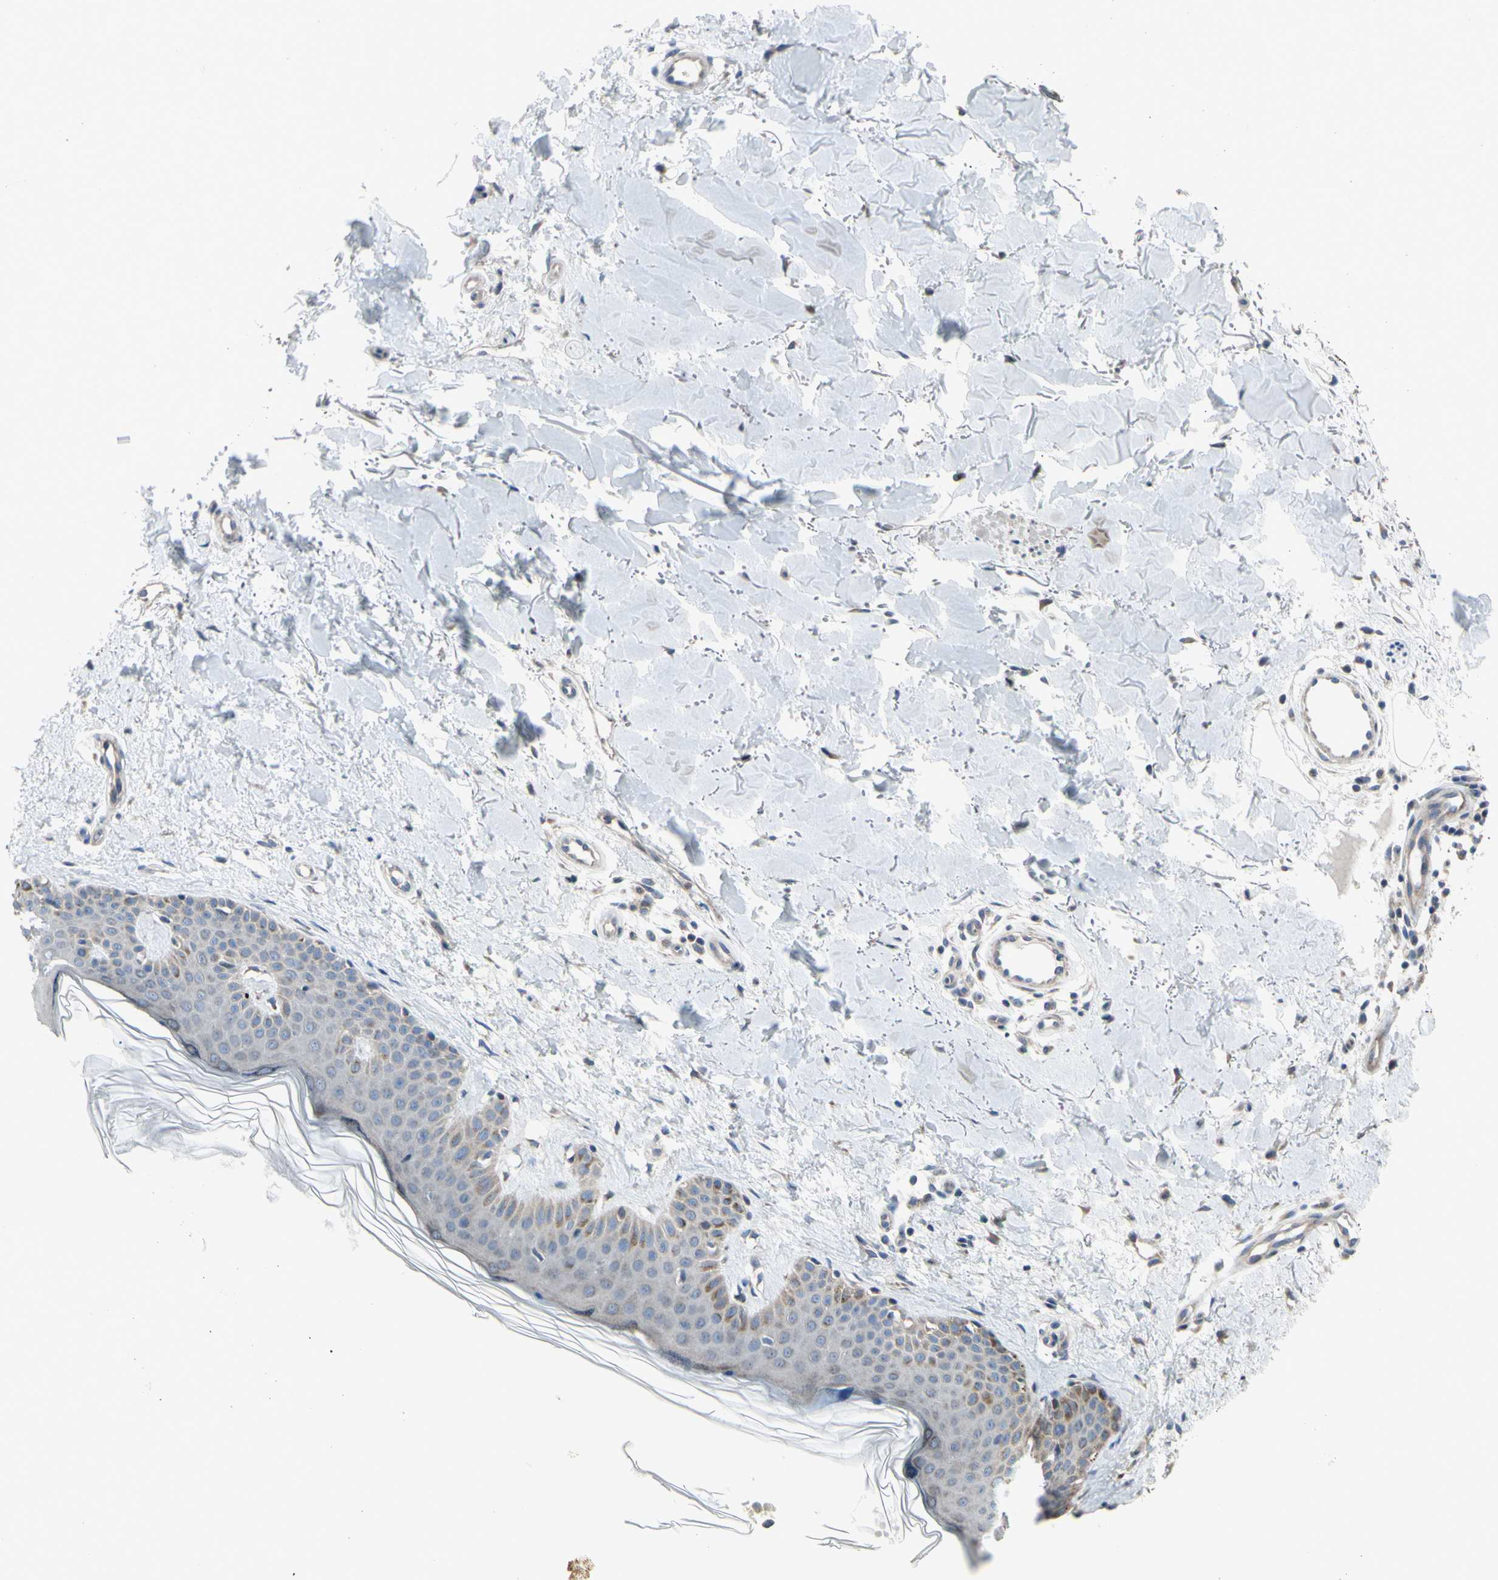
{"staining": {"intensity": "negative", "quantity": "none", "location": "none"}, "tissue": "skin", "cell_type": "Fibroblasts", "image_type": "normal", "snomed": [{"axis": "morphology", "description": "Normal tissue, NOS"}, {"axis": "topography", "description": "Skin"}], "caption": "Immunohistochemistry of normal skin reveals no positivity in fibroblasts. (Immunohistochemistry, brightfield microscopy, high magnification).", "gene": "GRAMD2B", "patient": {"sex": "male", "age": 67}}